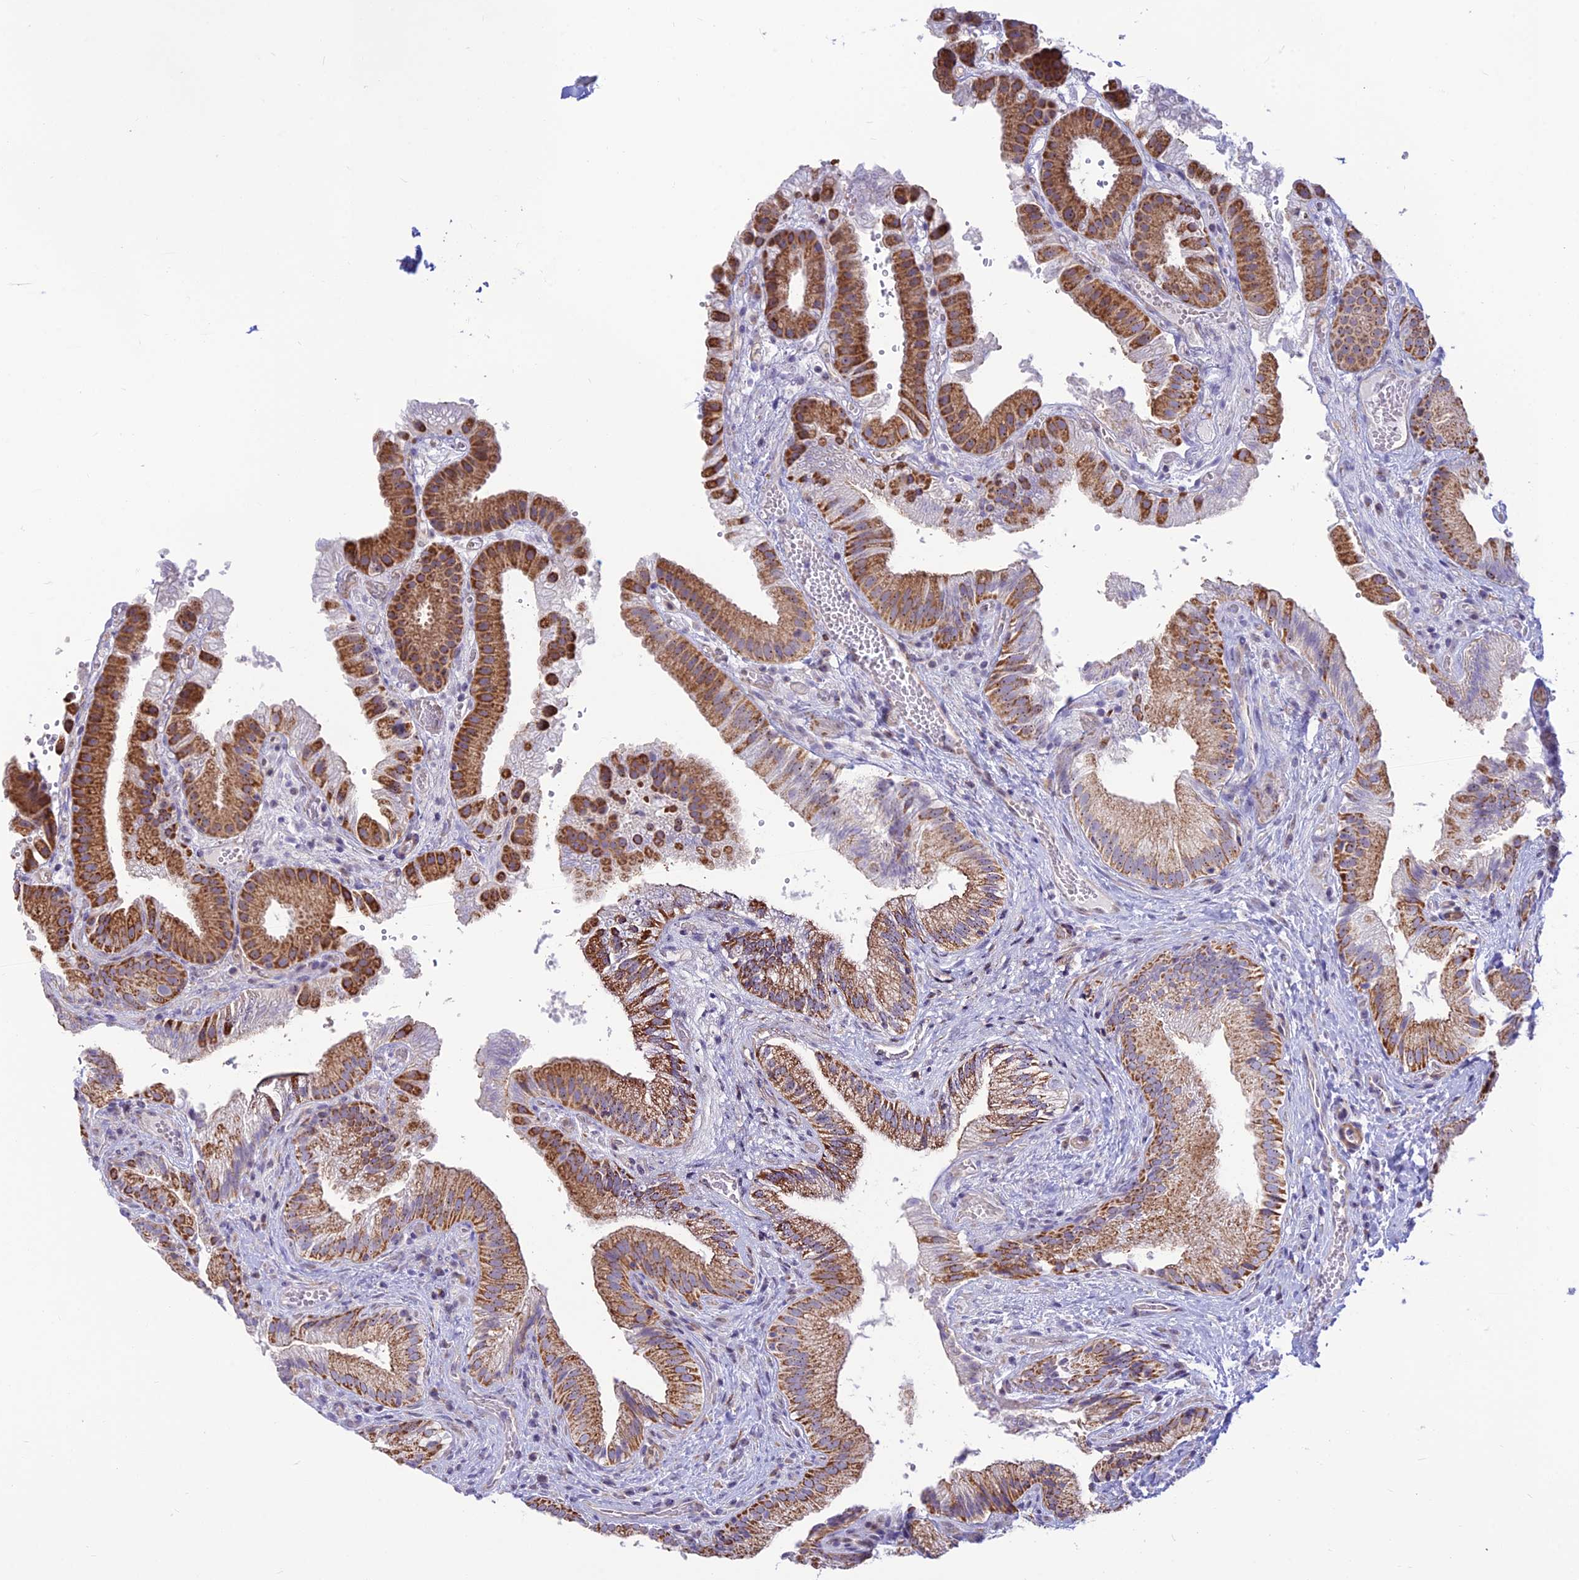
{"staining": {"intensity": "moderate", "quantity": ">75%", "location": "cytoplasmic/membranous,nuclear"}, "tissue": "gallbladder", "cell_type": "Glandular cells", "image_type": "normal", "snomed": [{"axis": "morphology", "description": "Normal tissue, NOS"}, {"axis": "topography", "description": "Gallbladder"}], "caption": "A brown stain labels moderate cytoplasmic/membranous,nuclear expression of a protein in glandular cells of benign gallbladder.", "gene": "POLR1G", "patient": {"sex": "female", "age": 30}}